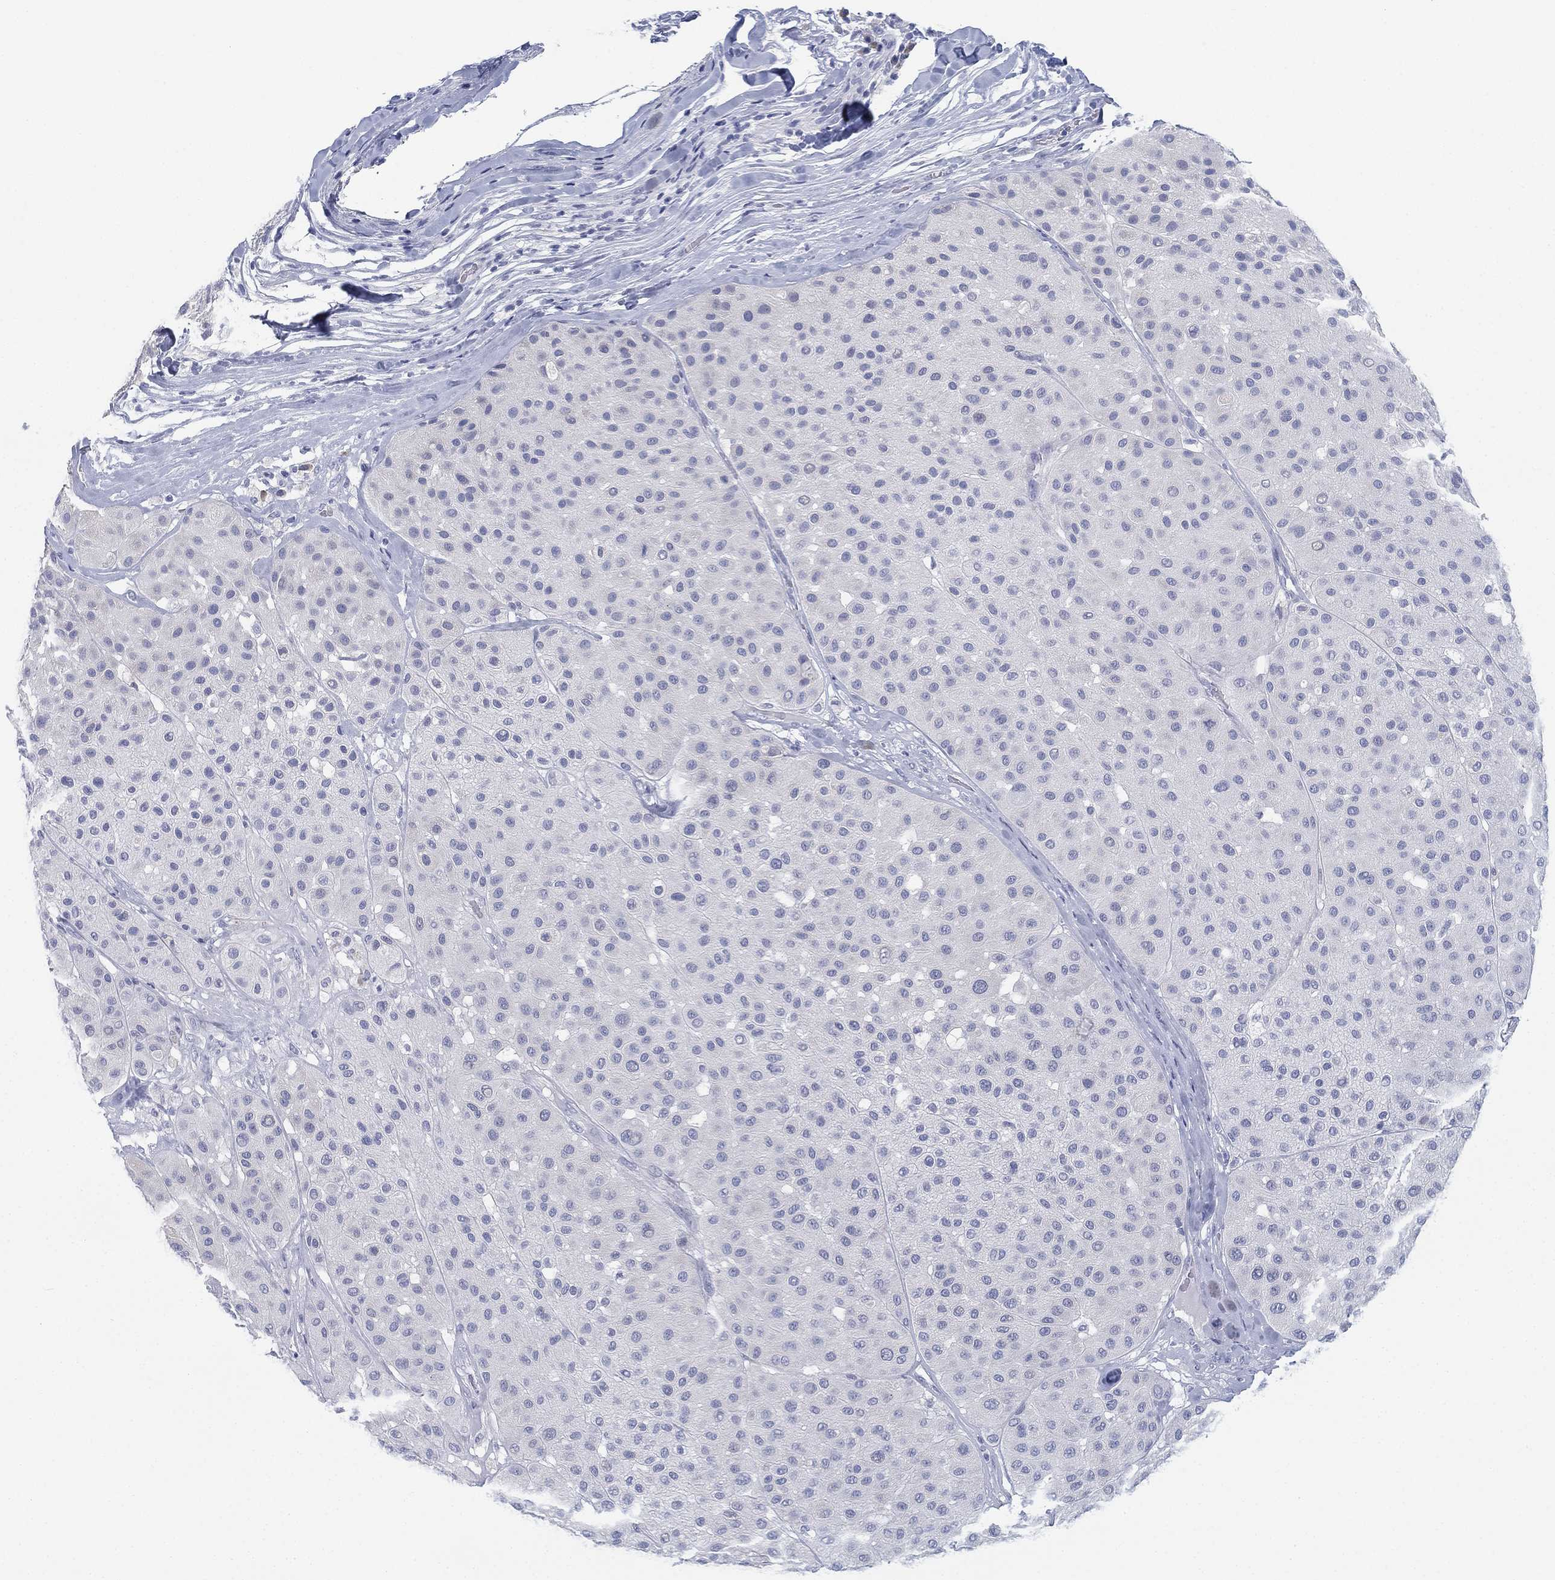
{"staining": {"intensity": "negative", "quantity": "none", "location": "none"}, "tissue": "melanoma", "cell_type": "Tumor cells", "image_type": "cancer", "snomed": [{"axis": "morphology", "description": "Malignant melanoma, Metastatic site"}, {"axis": "topography", "description": "Smooth muscle"}], "caption": "High magnification brightfield microscopy of melanoma stained with DAB (brown) and counterstained with hematoxylin (blue): tumor cells show no significant expression.", "gene": "GCNA", "patient": {"sex": "male", "age": 41}}